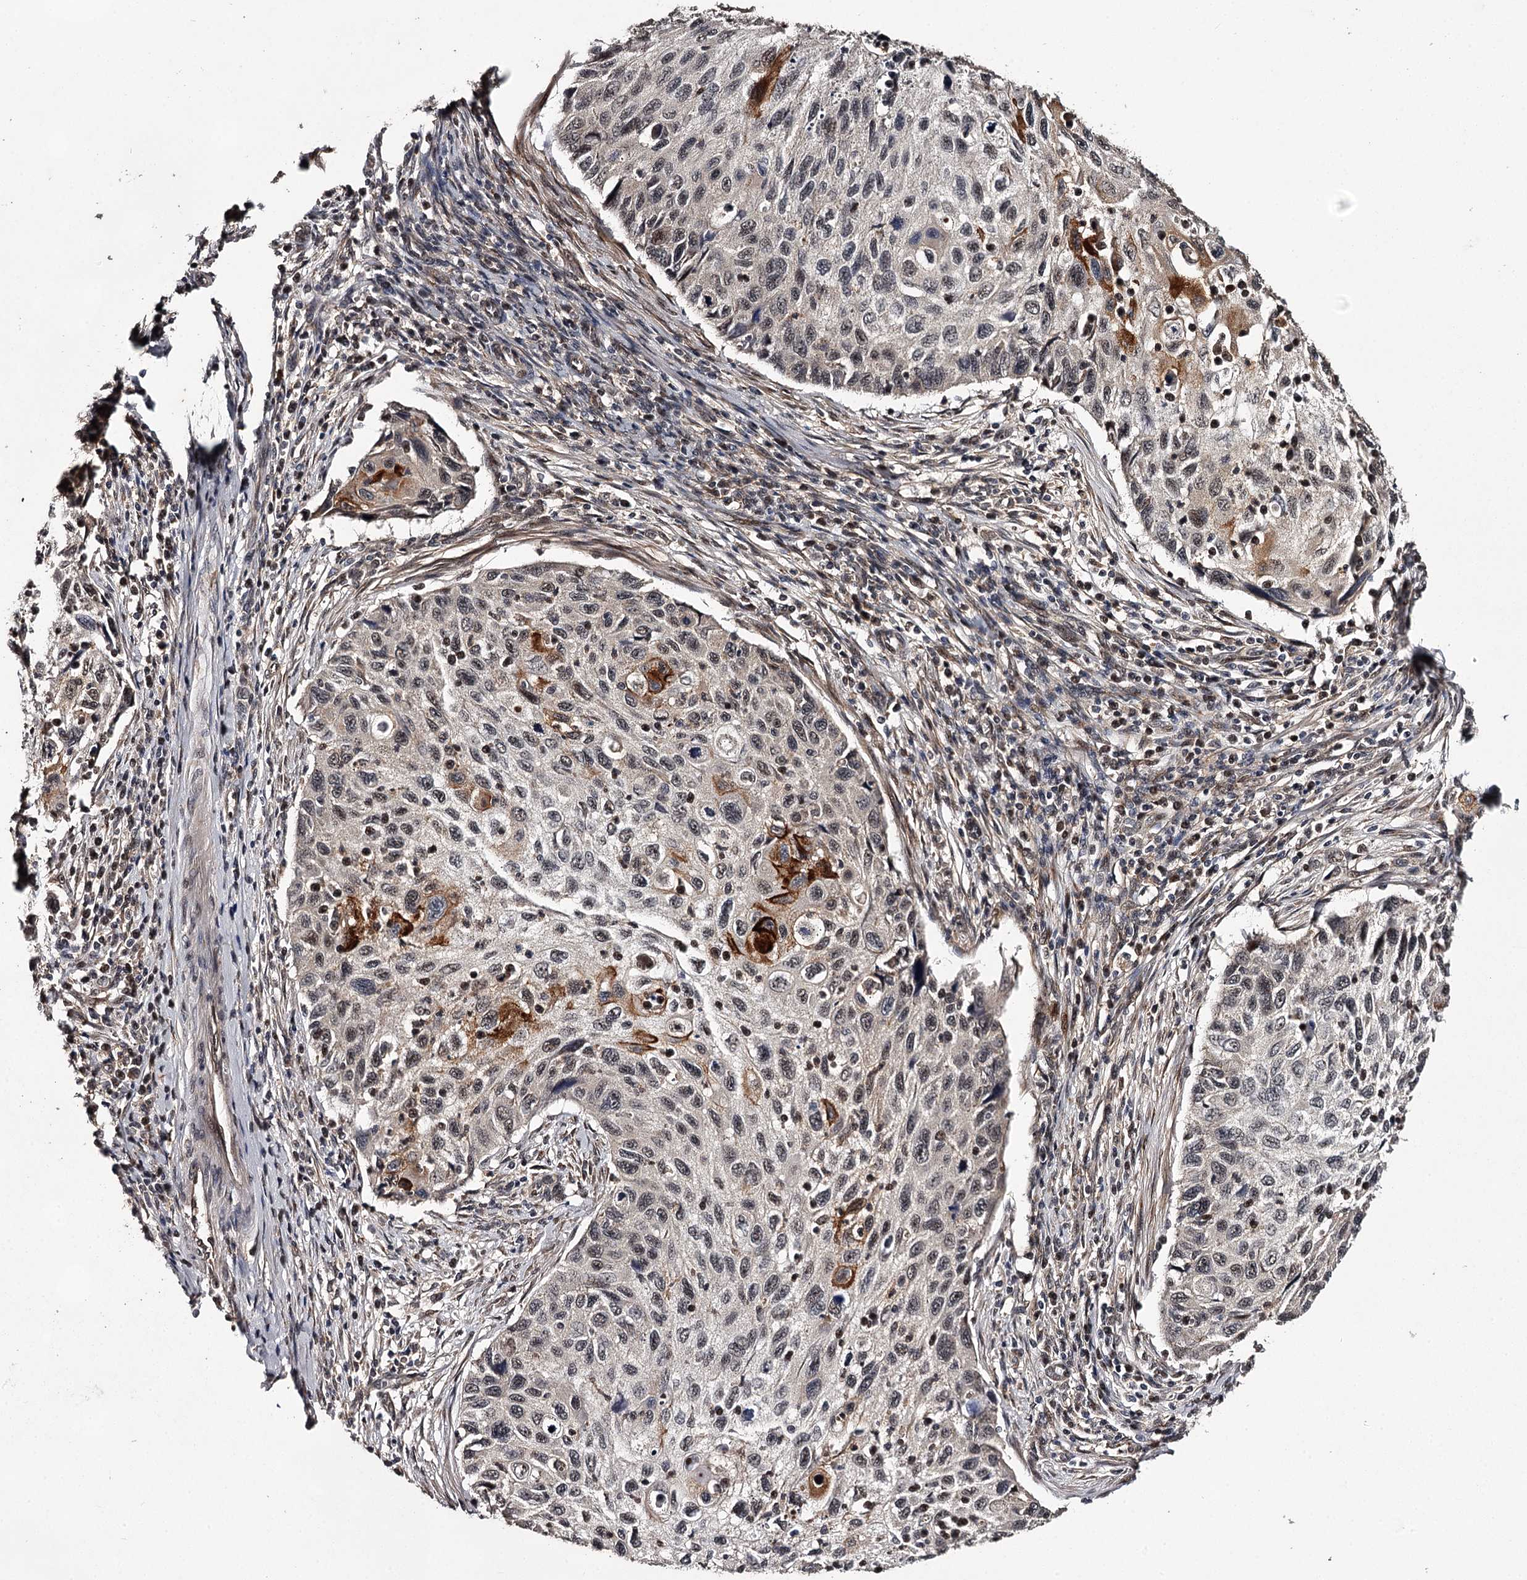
{"staining": {"intensity": "strong", "quantity": "<25%", "location": "cytoplasmic/membranous"}, "tissue": "cervical cancer", "cell_type": "Tumor cells", "image_type": "cancer", "snomed": [{"axis": "morphology", "description": "Squamous cell carcinoma, NOS"}, {"axis": "topography", "description": "Cervix"}], "caption": "Protein staining of cervical cancer (squamous cell carcinoma) tissue exhibits strong cytoplasmic/membranous expression in approximately <25% of tumor cells.", "gene": "MAML3", "patient": {"sex": "female", "age": 70}}